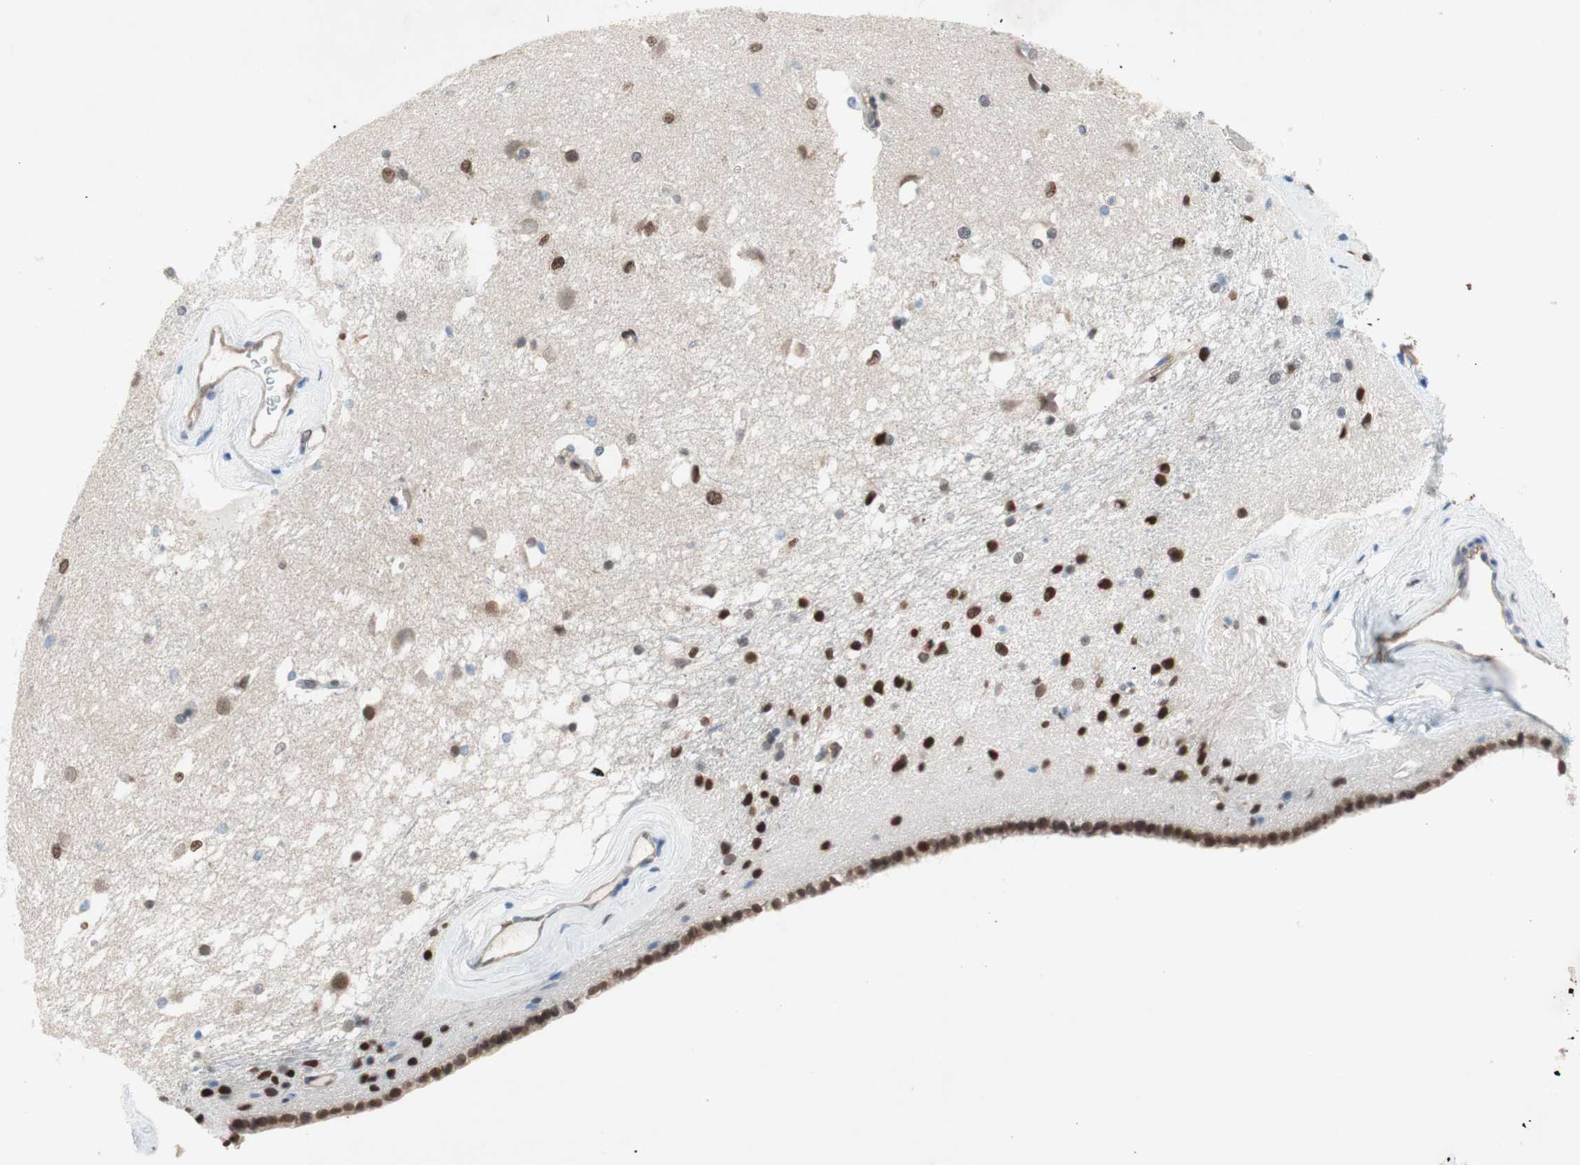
{"staining": {"intensity": "strong", "quantity": "<25%", "location": "nuclear"}, "tissue": "caudate", "cell_type": "Glial cells", "image_type": "normal", "snomed": [{"axis": "morphology", "description": "Normal tissue, NOS"}, {"axis": "topography", "description": "Lateral ventricle wall"}], "caption": "Immunohistochemistry (DAB (3,3'-diaminobenzidine)) staining of normal caudate shows strong nuclear protein staining in about <25% of glial cells. Immunohistochemistry stains the protein in brown and the nuclei are stained blue.", "gene": "ARNT2", "patient": {"sex": "female", "age": 19}}